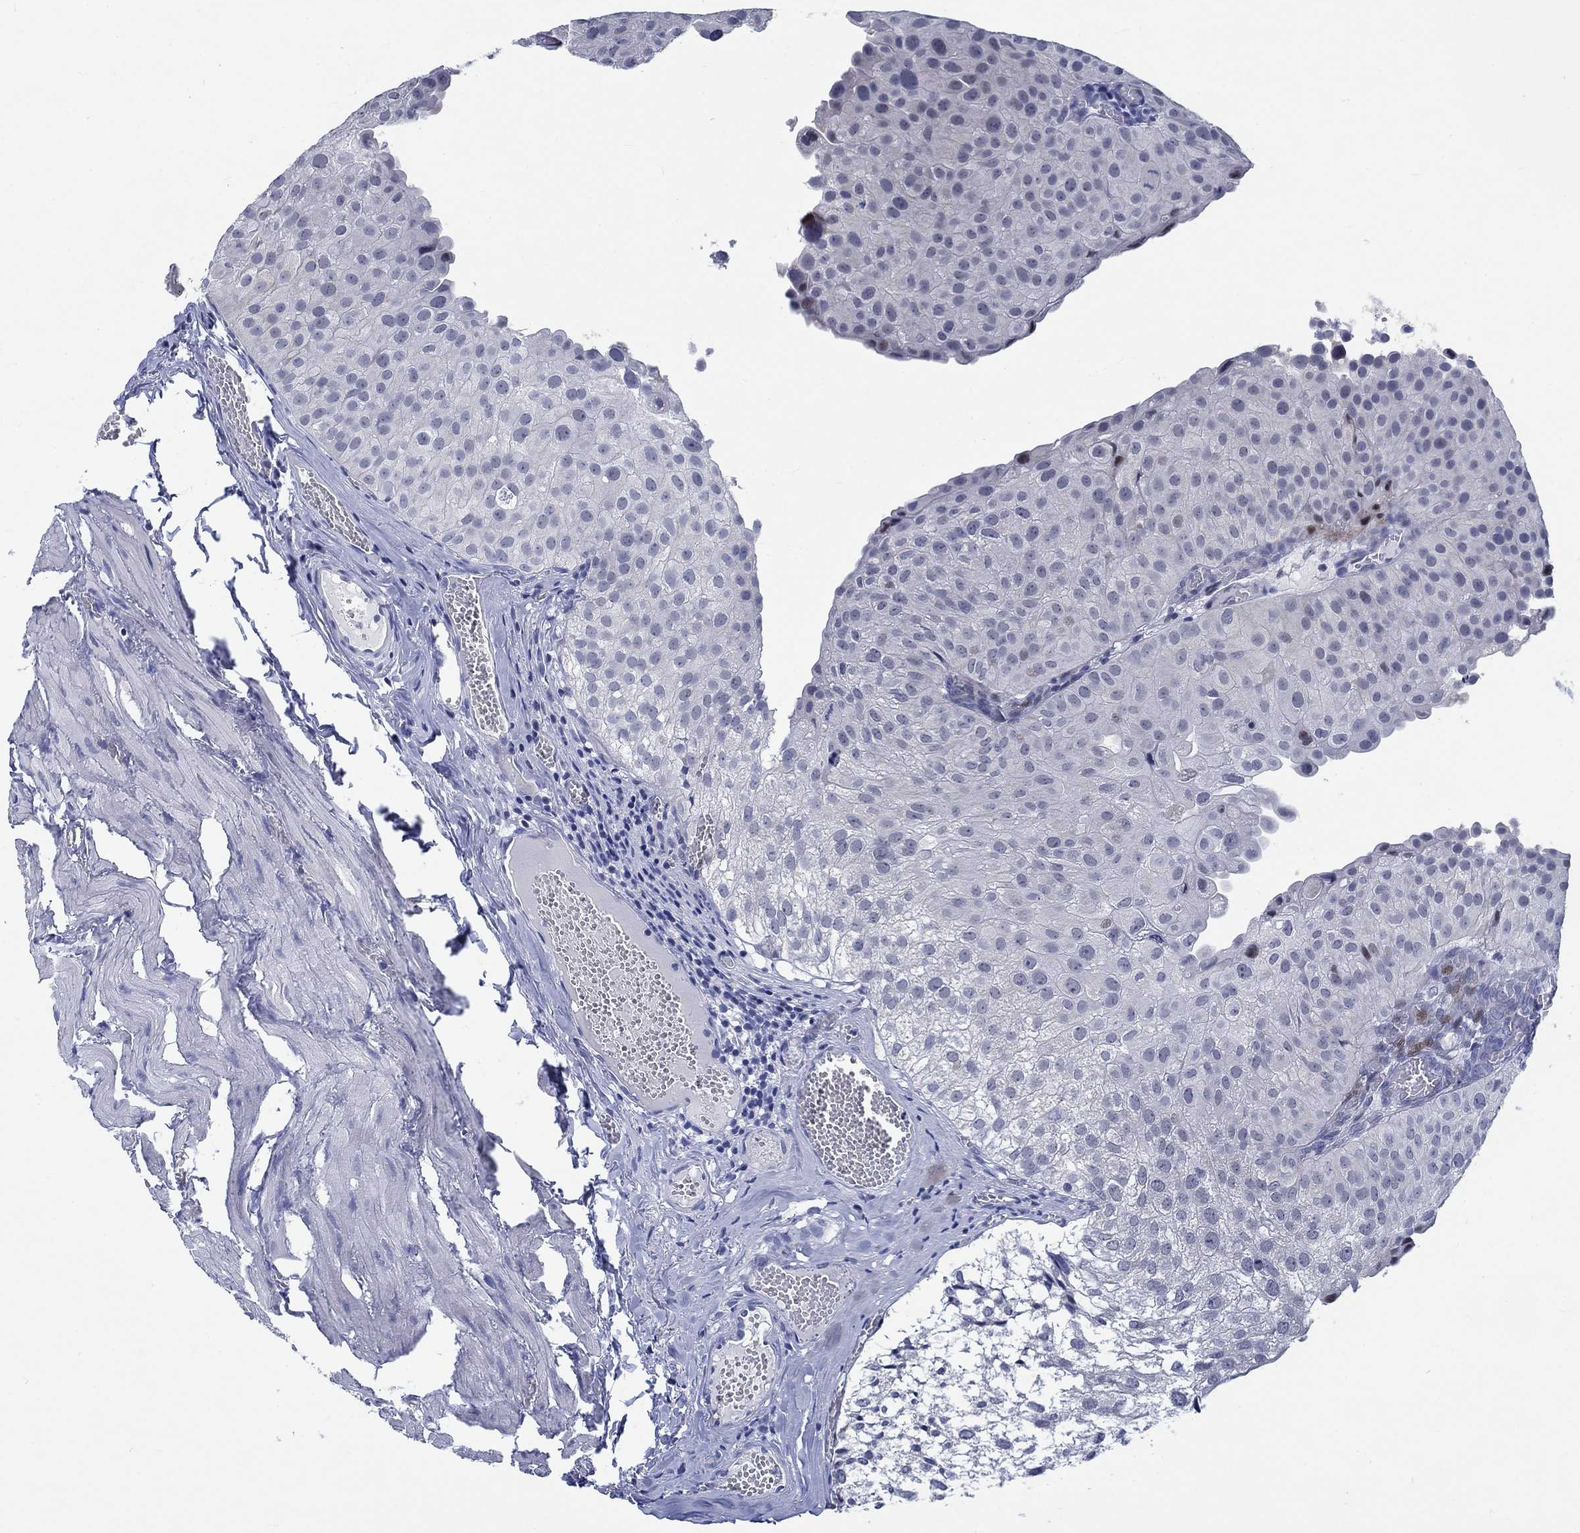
{"staining": {"intensity": "negative", "quantity": "none", "location": "none"}, "tissue": "urothelial cancer", "cell_type": "Tumor cells", "image_type": "cancer", "snomed": [{"axis": "morphology", "description": "Urothelial carcinoma, Low grade"}, {"axis": "topography", "description": "Urinary bladder"}], "caption": "This photomicrograph is of low-grade urothelial carcinoma stained with immunohistochemistry (IHC) to label a protein in brown with the nuclei are counter-stained blue. There is no expression in tumor cells.", "gene": "NEU3", "patient": {"sex": "female", "age": 78}}